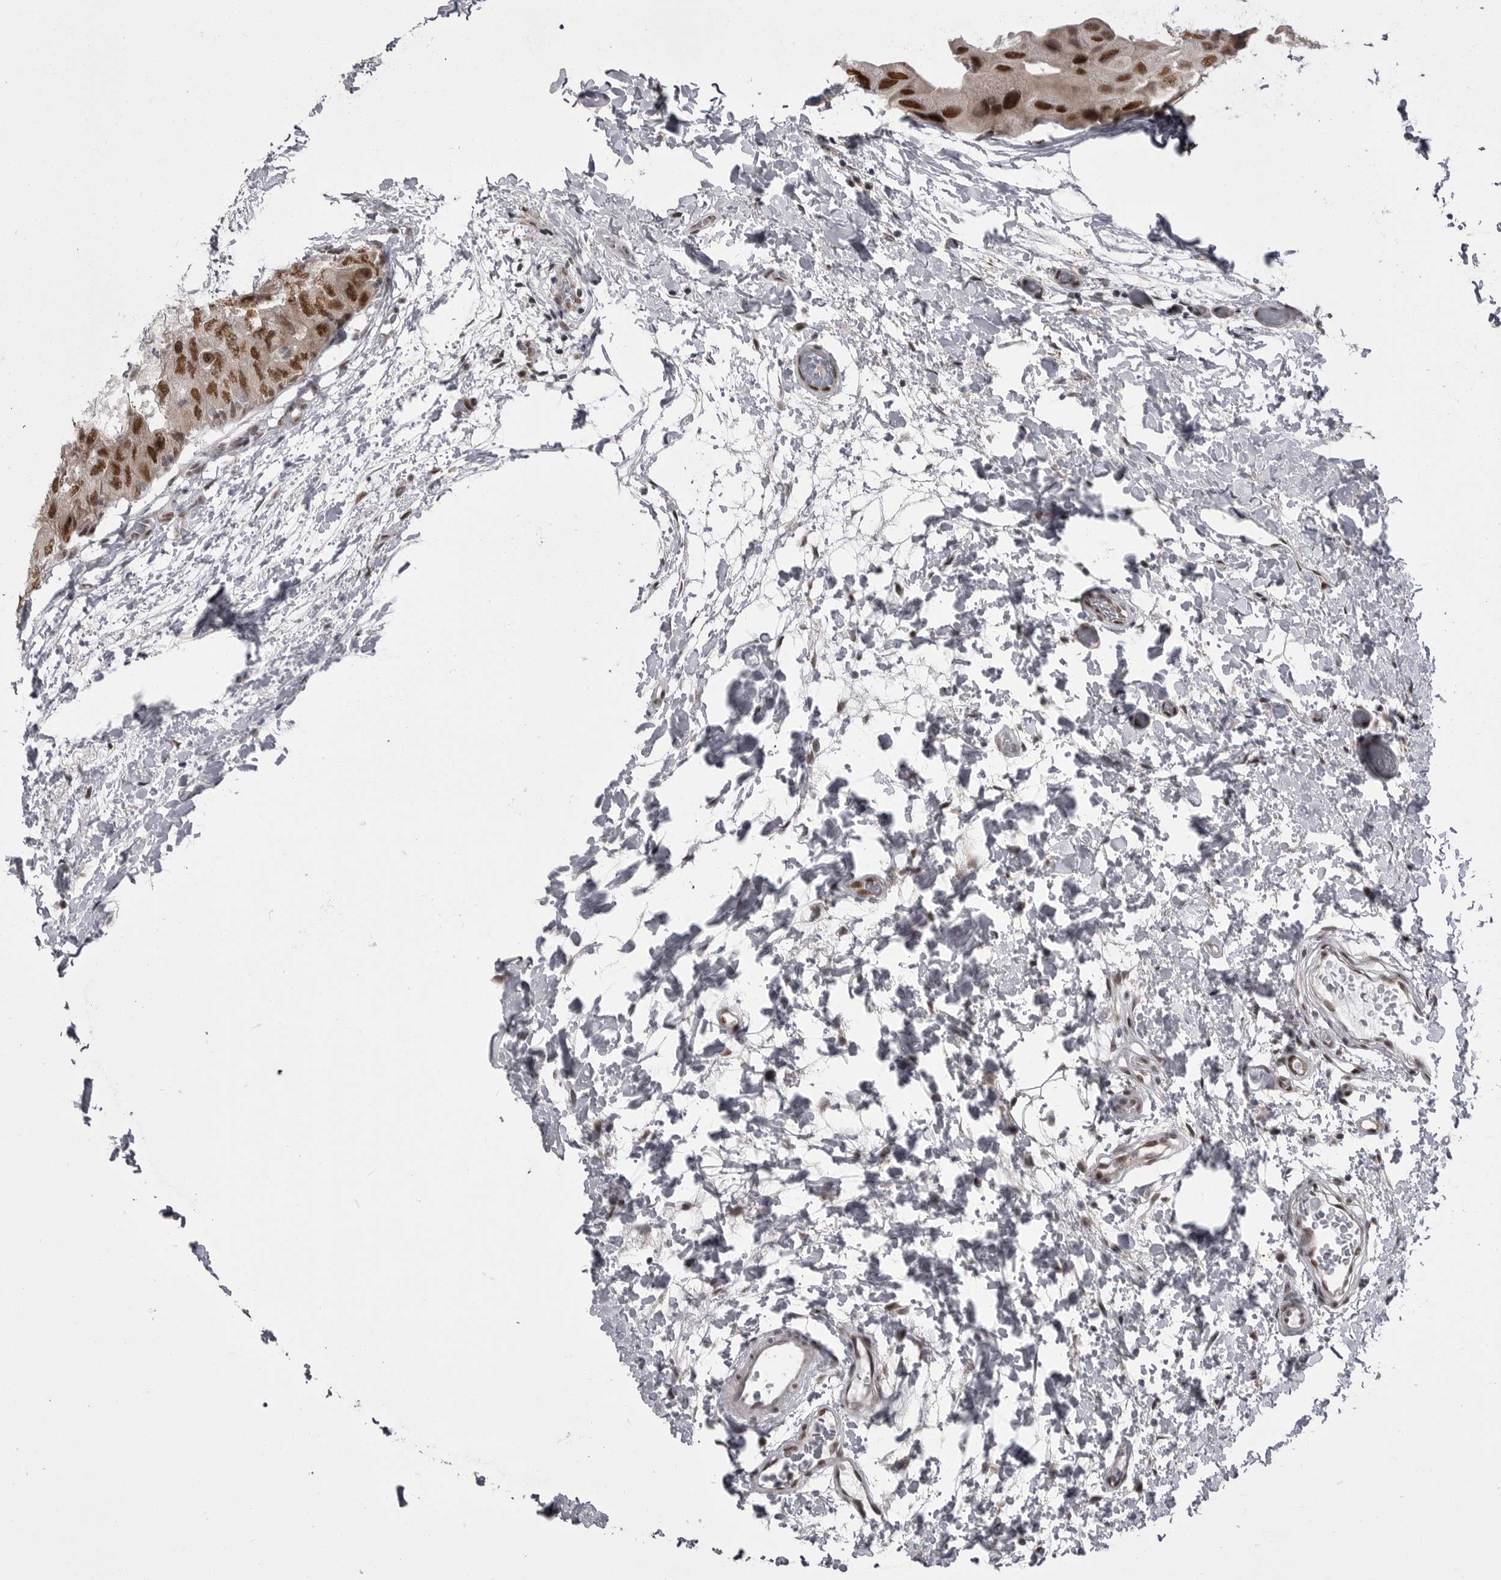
{"staining": {"intensity": "moderate", "quantity": ">75%", "location": "nuclear"}, "tissue": "breast cancer", "cell_type": "Tumor cells", "image_type": "cancer", "snomed": [{"axis": "morphology", "description": "Duct carcinoma"}, {"axis": "topography", "description": "Breast"}], "caption": "The photomicrograph demonstrates a brown stain indicating the presence of a protein in the nuclear of tumor cells in breast cancer.", "gene": "MEPCE", "patient": {"sex": "female", "age": 62}}